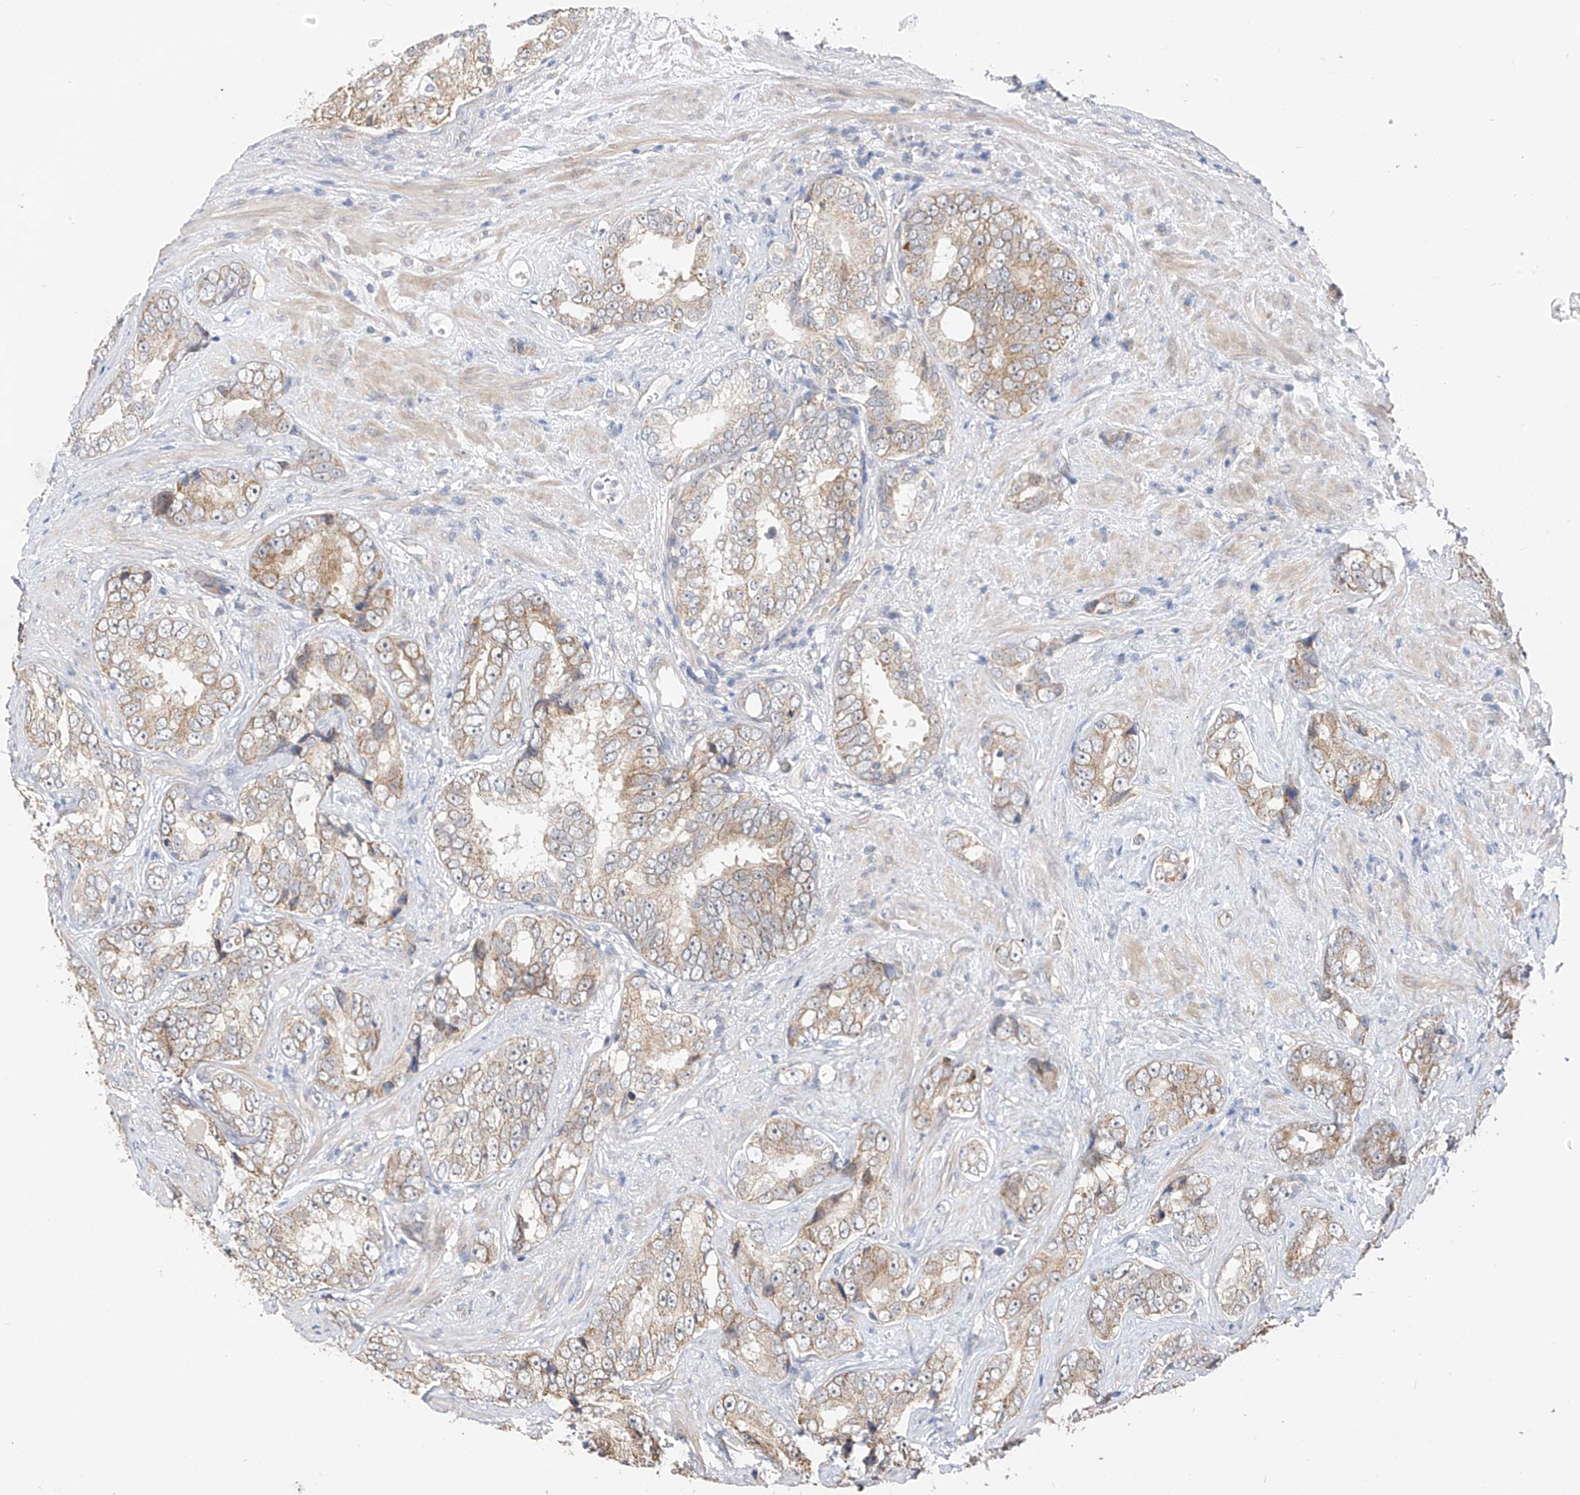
{"staining": {"intensity": "moderate", "quantity": "25%-75%", "location": "cytoplasmic/membranous"}, "tissue": "prostate cancer", "cell_type": "Tumor cells", "image_type": "cancer", "snomed": [{"axis": "morphology", "description": "Adenocarcinoma, High grade"}, {"axis": "topography", "description": "Prostate"}], "caption": "Protein expression analysis of prostate adenocarcinoma (high-grade) shows moderate cytoplasmic/membranous staining in approximately 25%-75% of tumor cells. (brown staining indicates protein expression, while blue staining denotes nuclei).", "gene": "PPA2", "patient": {"sex": "male", "age": 66}}